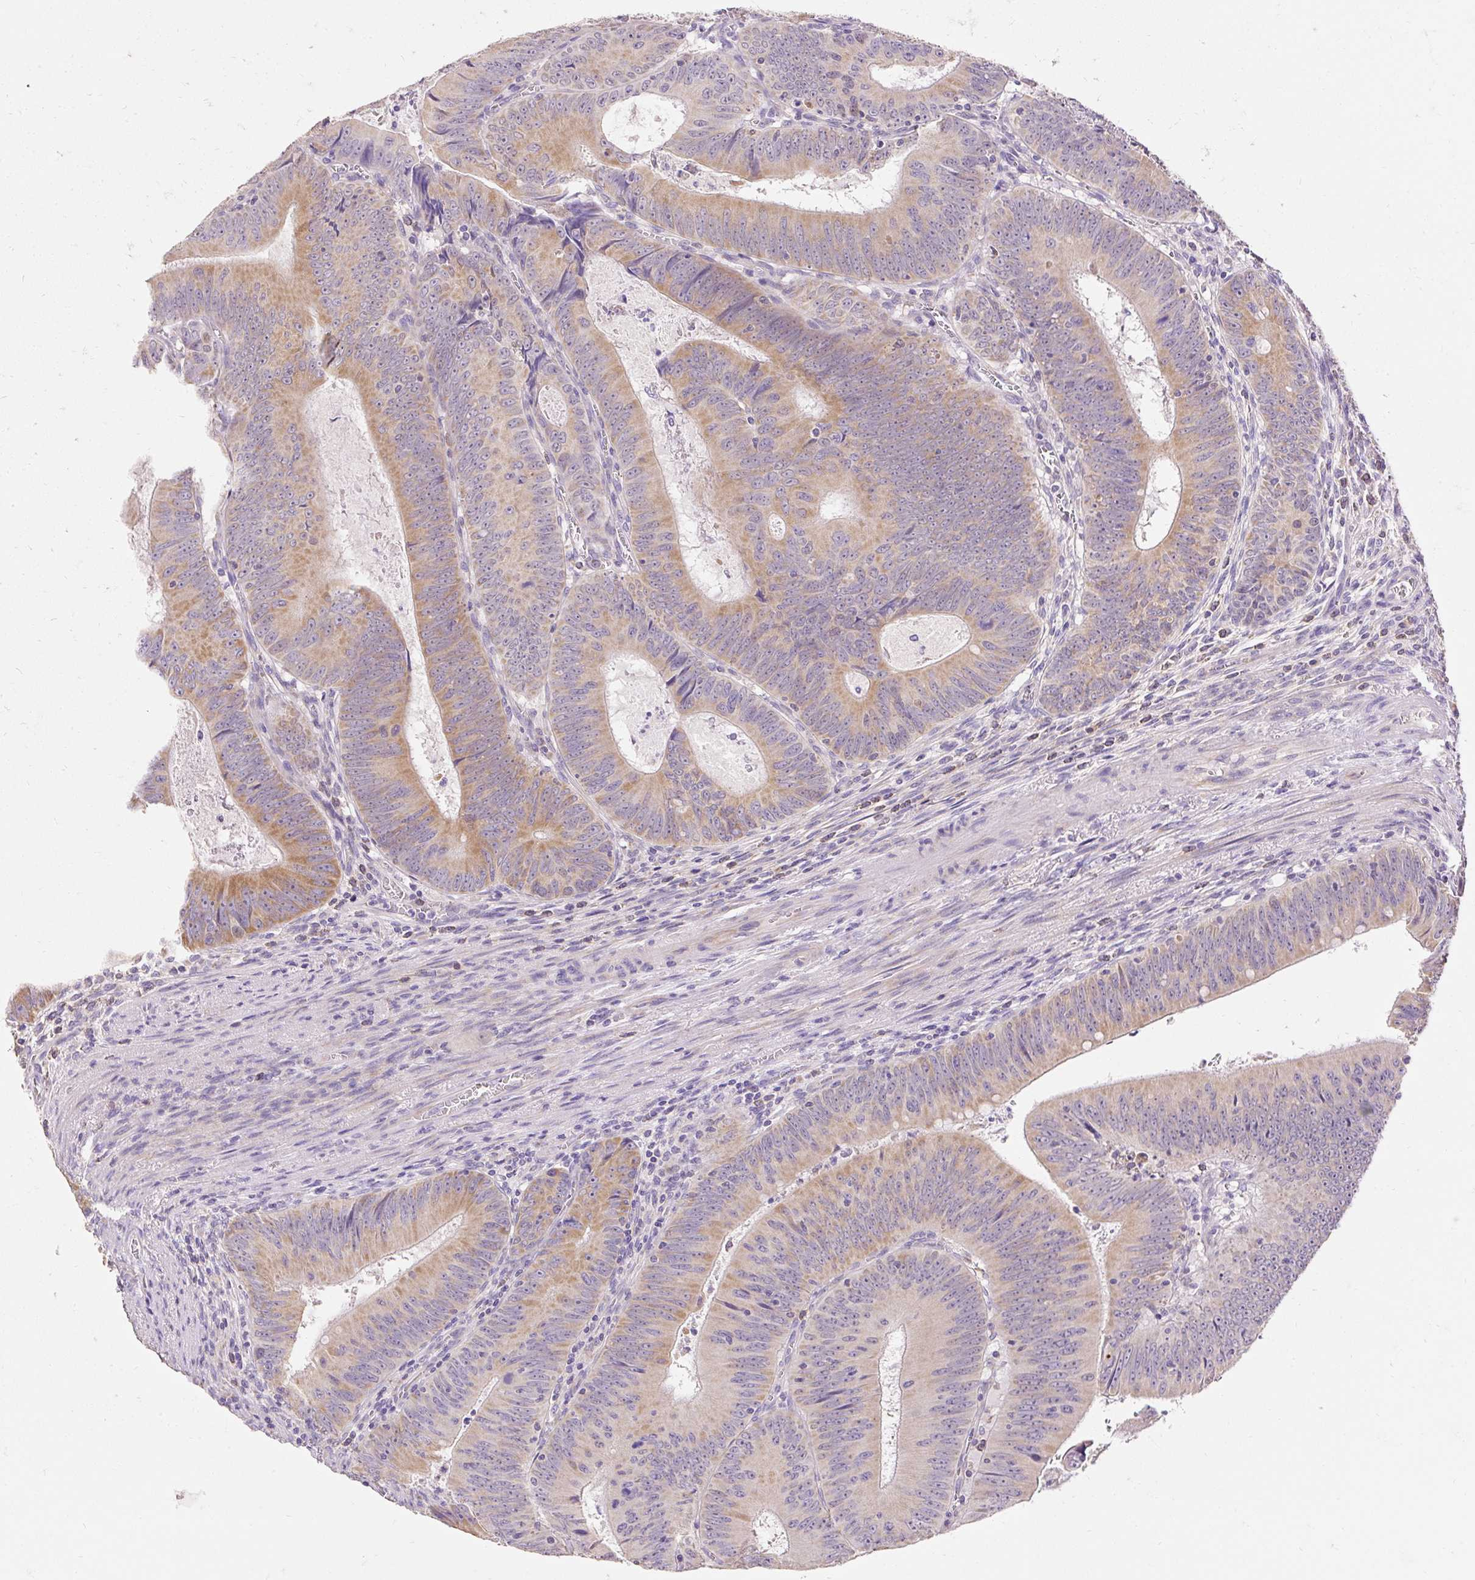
{"staining": {"intensity": "moderate", "quantity": "25%-75%", "location": "cytoplasmic/membranous"}, "tissue": "colorectal cancer", "cell_type": "Tumor cells", "image_type": "cancer", "snomed": [{"axis": "morphology", "description": "Adenocarcinoma, NOS"}, {"axis": "topography", "description": "Rectum"}], "caption": "Protein staining demonstrates moderate cytoplasmic/membranous expression in about 25%-75% of tumor cells in colorectal cancer (adenocarcinoma). The staining was performed using DAB (3,3'-diaminobenzidine), with brown indicating positive protein expression. Nuclei are stained blue with hematoxylin.", "gene": "PMAIP1", "patient": {"sex": "female", "age": 72}}